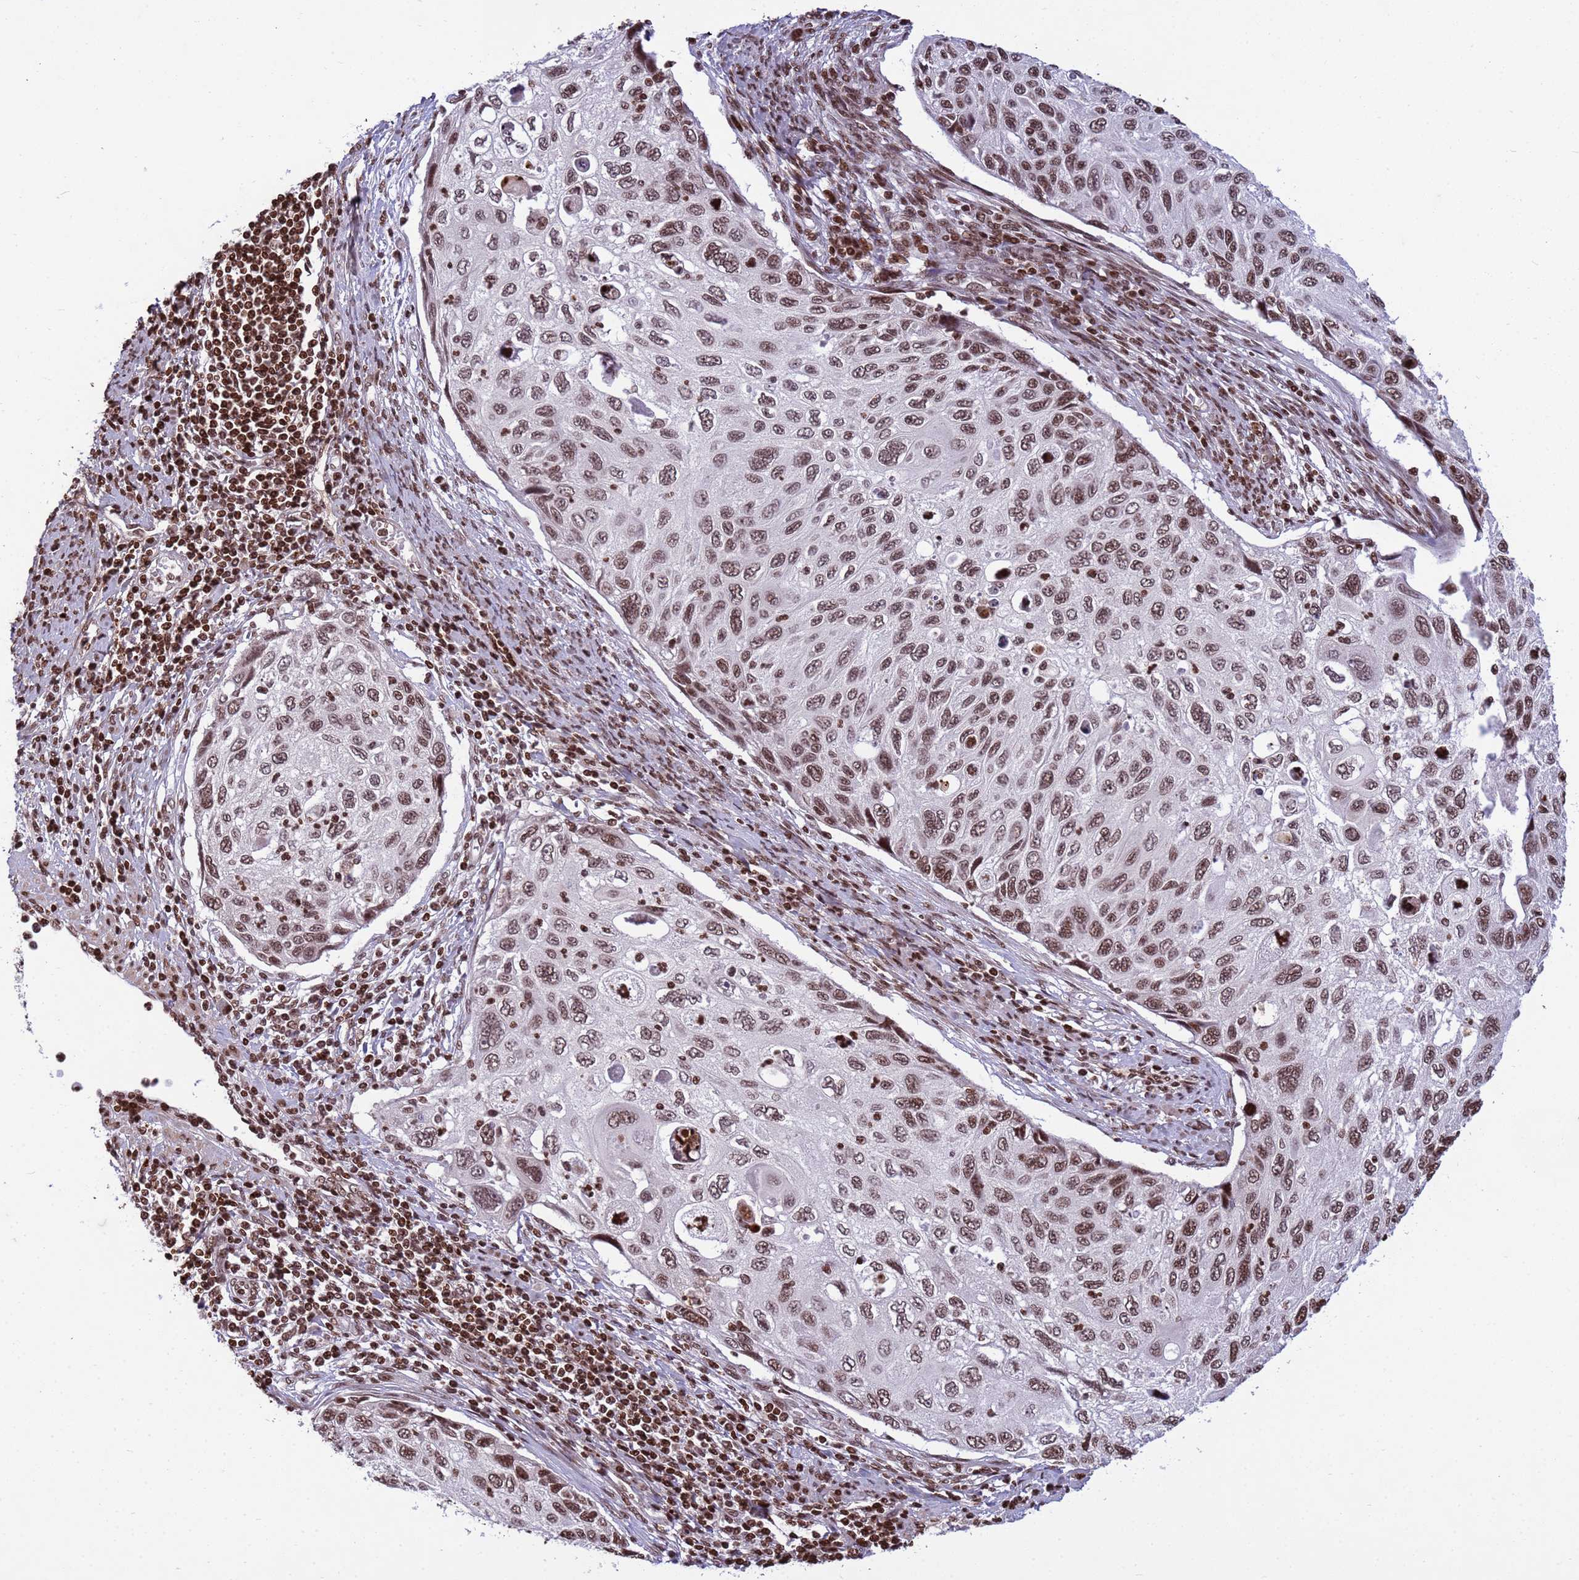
{"staining": {"intensity": "moderate", "quantity": ">75%", "location": "nuclear"}, "tissue": "cervical cancer", "cell_type": "Tumor cells", "image_type": "cancer", "snomed": [{"axis": "morphology", "description": "Squamous cell carcinoma, NOS"}, {"axis": "topography", "description": "Cervix"}], "caption": "This is a histology image of IHC staining of squamous cell carcinoma (cervical), which shows moderate staining in the nuclear of tumor cells.", "gene": "H3-3B", "patient": {"sex": "female", "age": 70}}